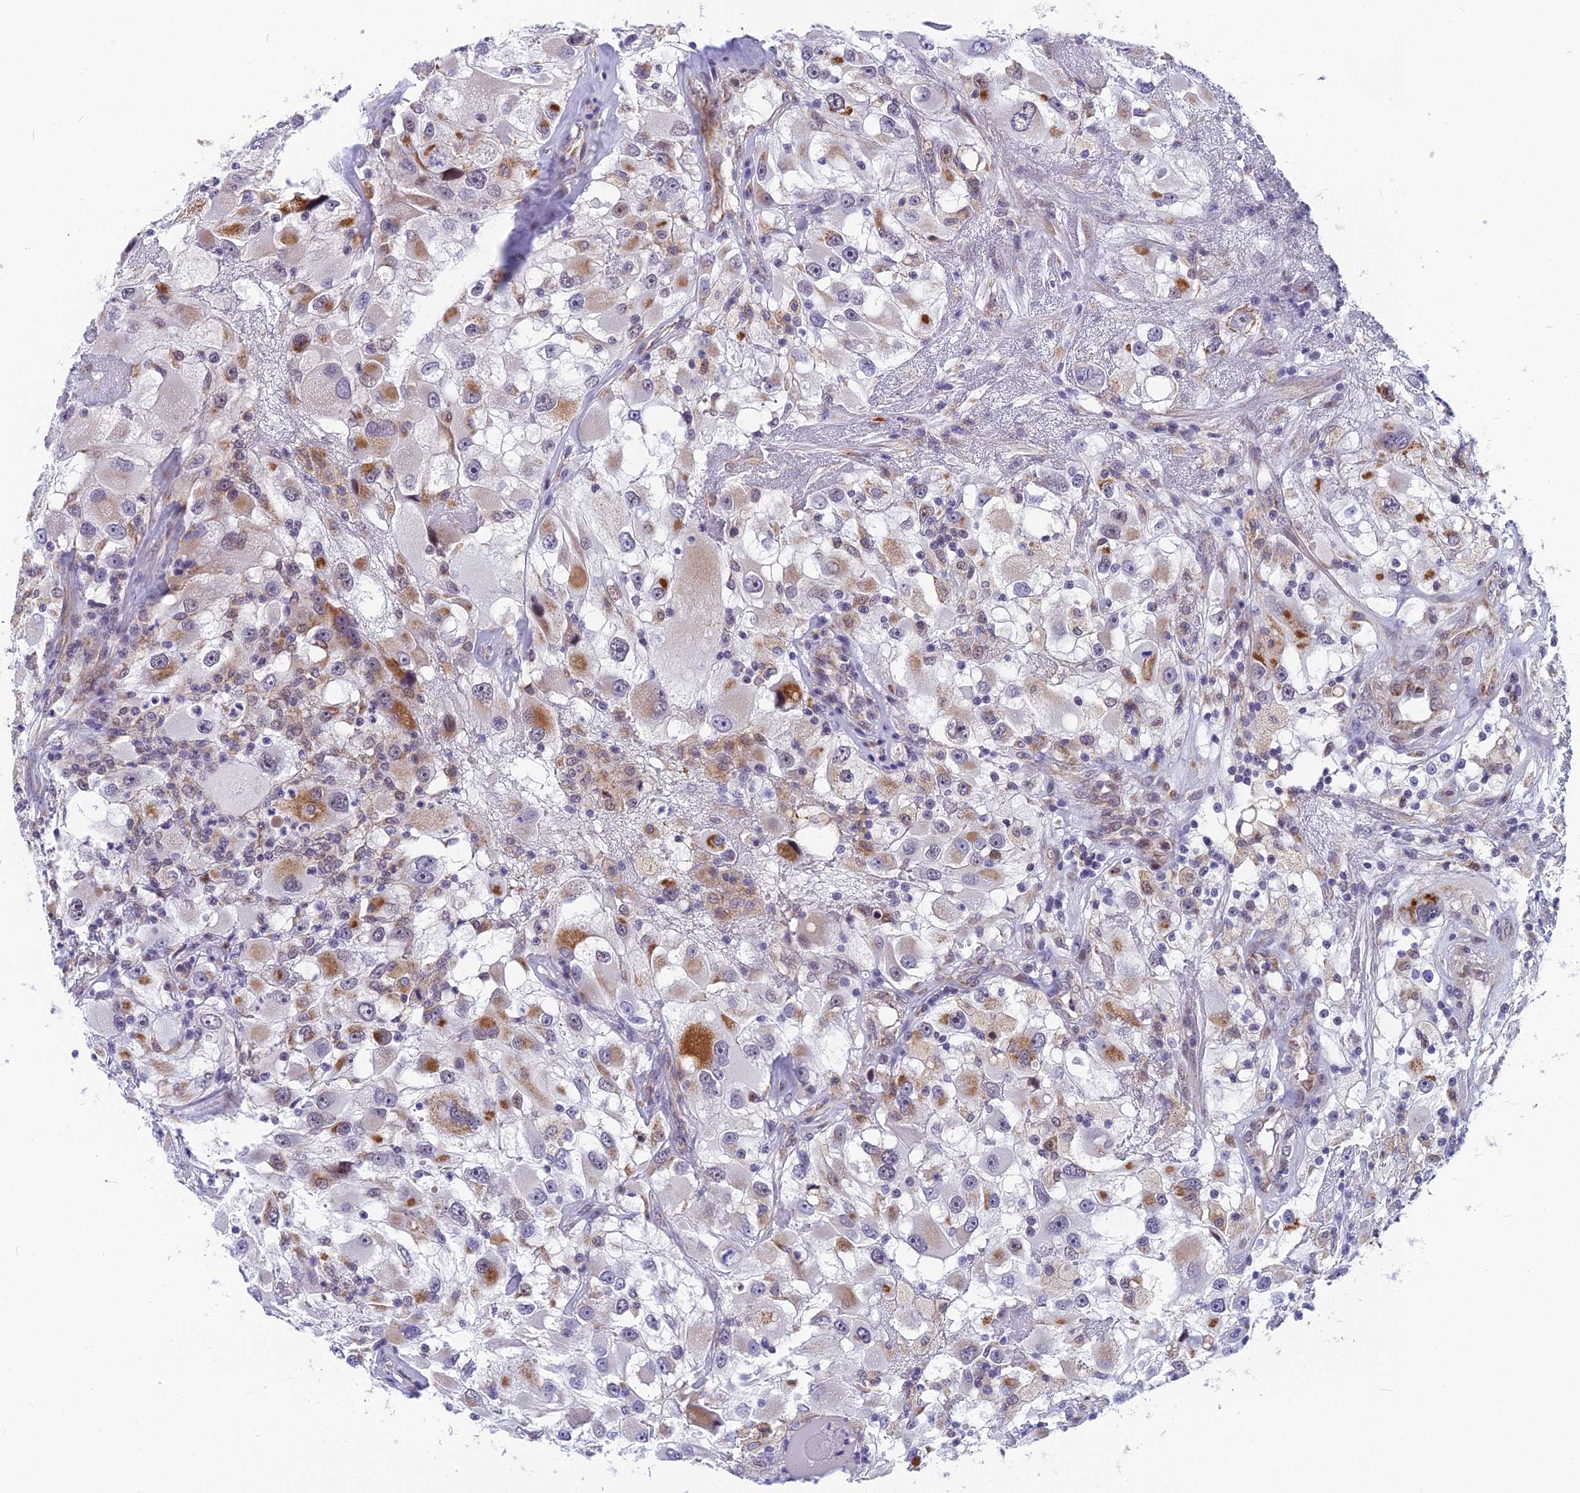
{"staining": {"intensity": "moderate", "quantity": "25%-75%", "location": "cytoplasmic/membranous"}, "tissue": "renal cancer", "cell_type": "Tumor cells", "image_type": "cancer", "snomed": [{"axis": "morphology", "description": "Adenocarcinoma, NOS"}, {"axis": "topography", "description": "Kidney"}], "caption": "Brown immunohistochemical staining in renal cancer (adenocarcinoma) exhibits moderate cytoplasmic/membranous positivity in approximately 25%-75% of tumor cells.", "gene": "CMC1", "patient": {"sex": "female", "age": 52}}